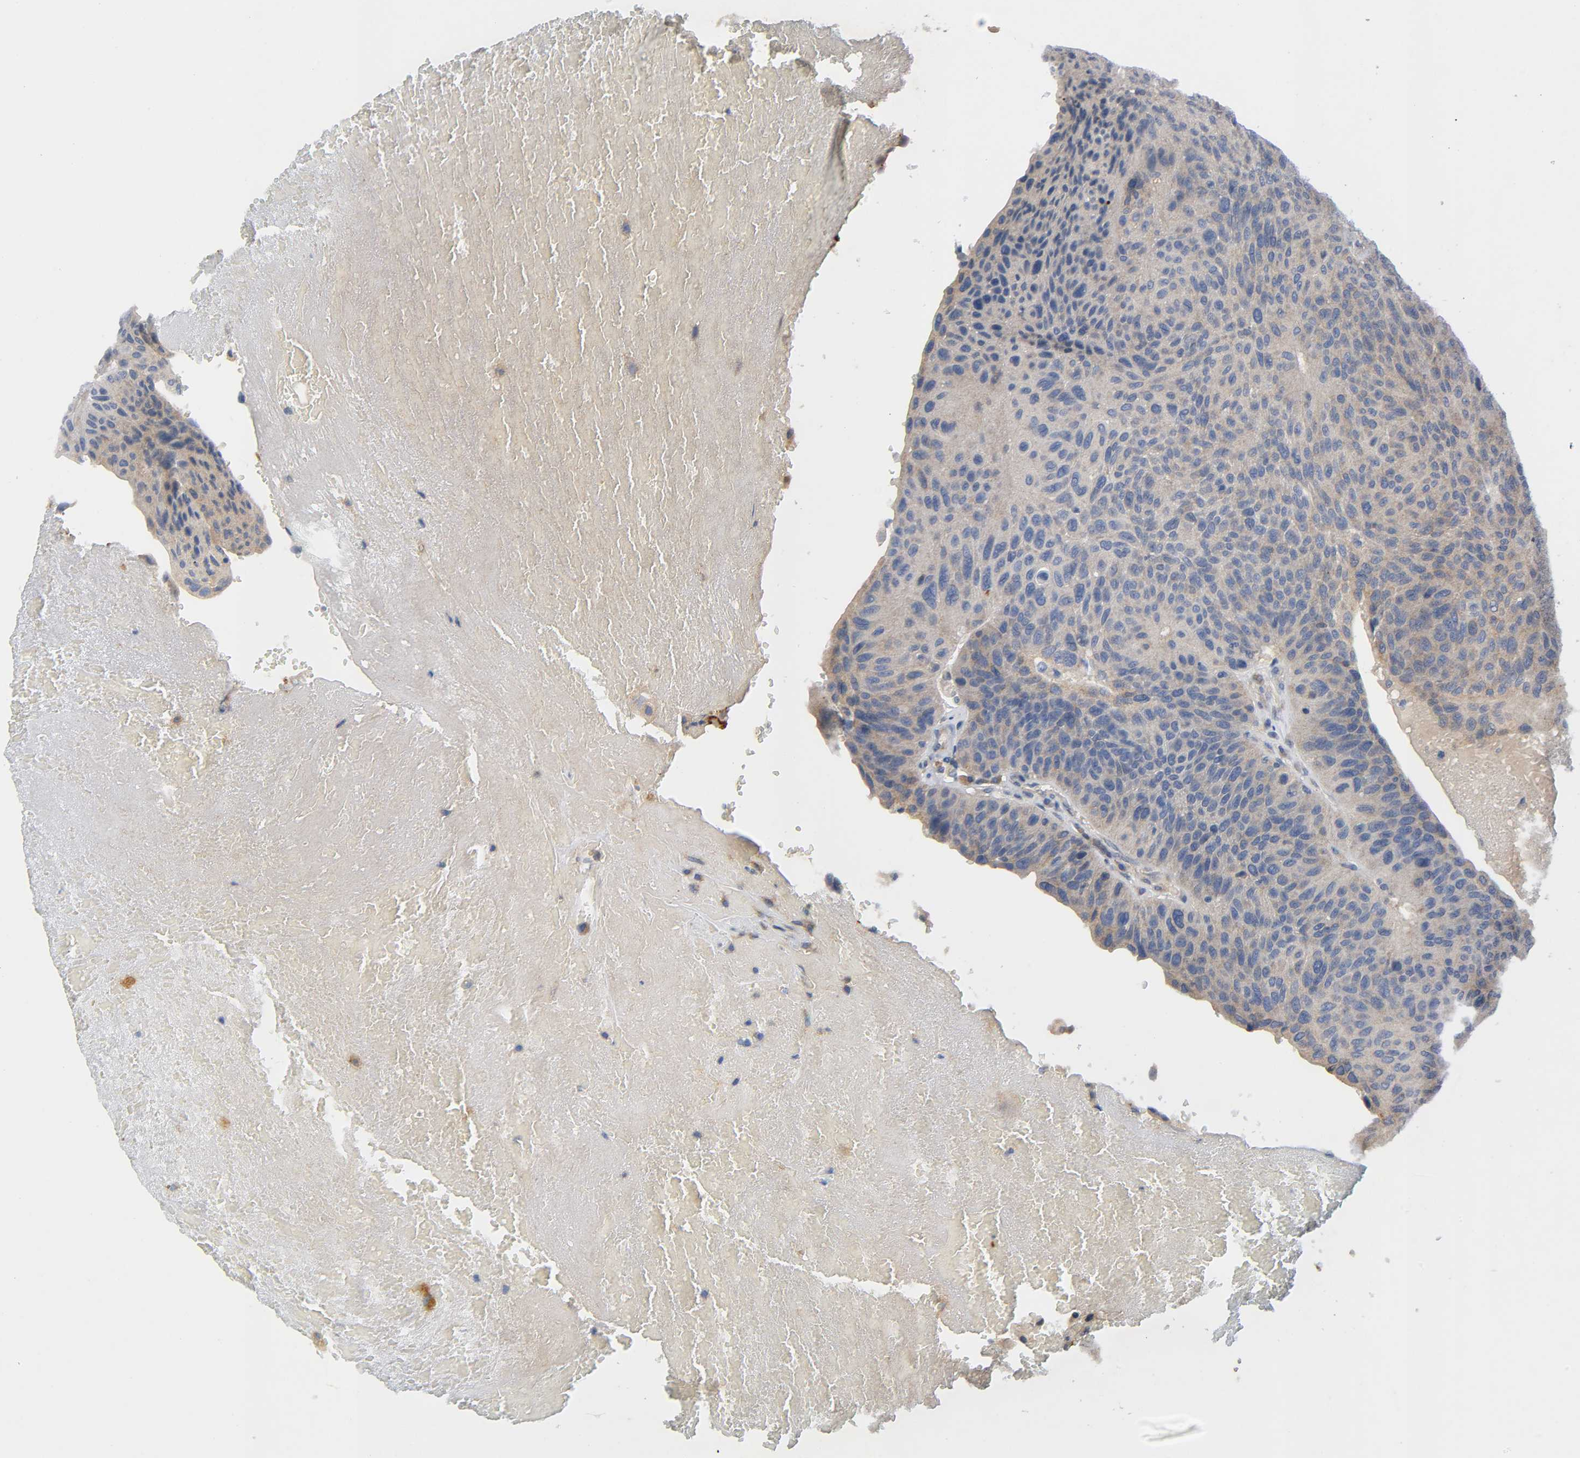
{"staining": {"intensity": "weak", "quantity": "25%-75%", "location": "cytoplasmic/membranous"}, "tissue": "urothelial cancer", "cell_type": "Tumor cells", "image_type": "cancer", "snomed": [{"axis": "morphology", "description": "Urothelial carcinoma, High grade"}, {"axis": "topography", "description": "Urinary bladder"}], "caption": "Immunohistochemical staining of urothelial cancer displays weak cytoplasmic/membranous protein staining in approximately 25%-75% of tumor cells.", "gene": "HDAC6", "patient": {"sex": "male", "age": 66}}